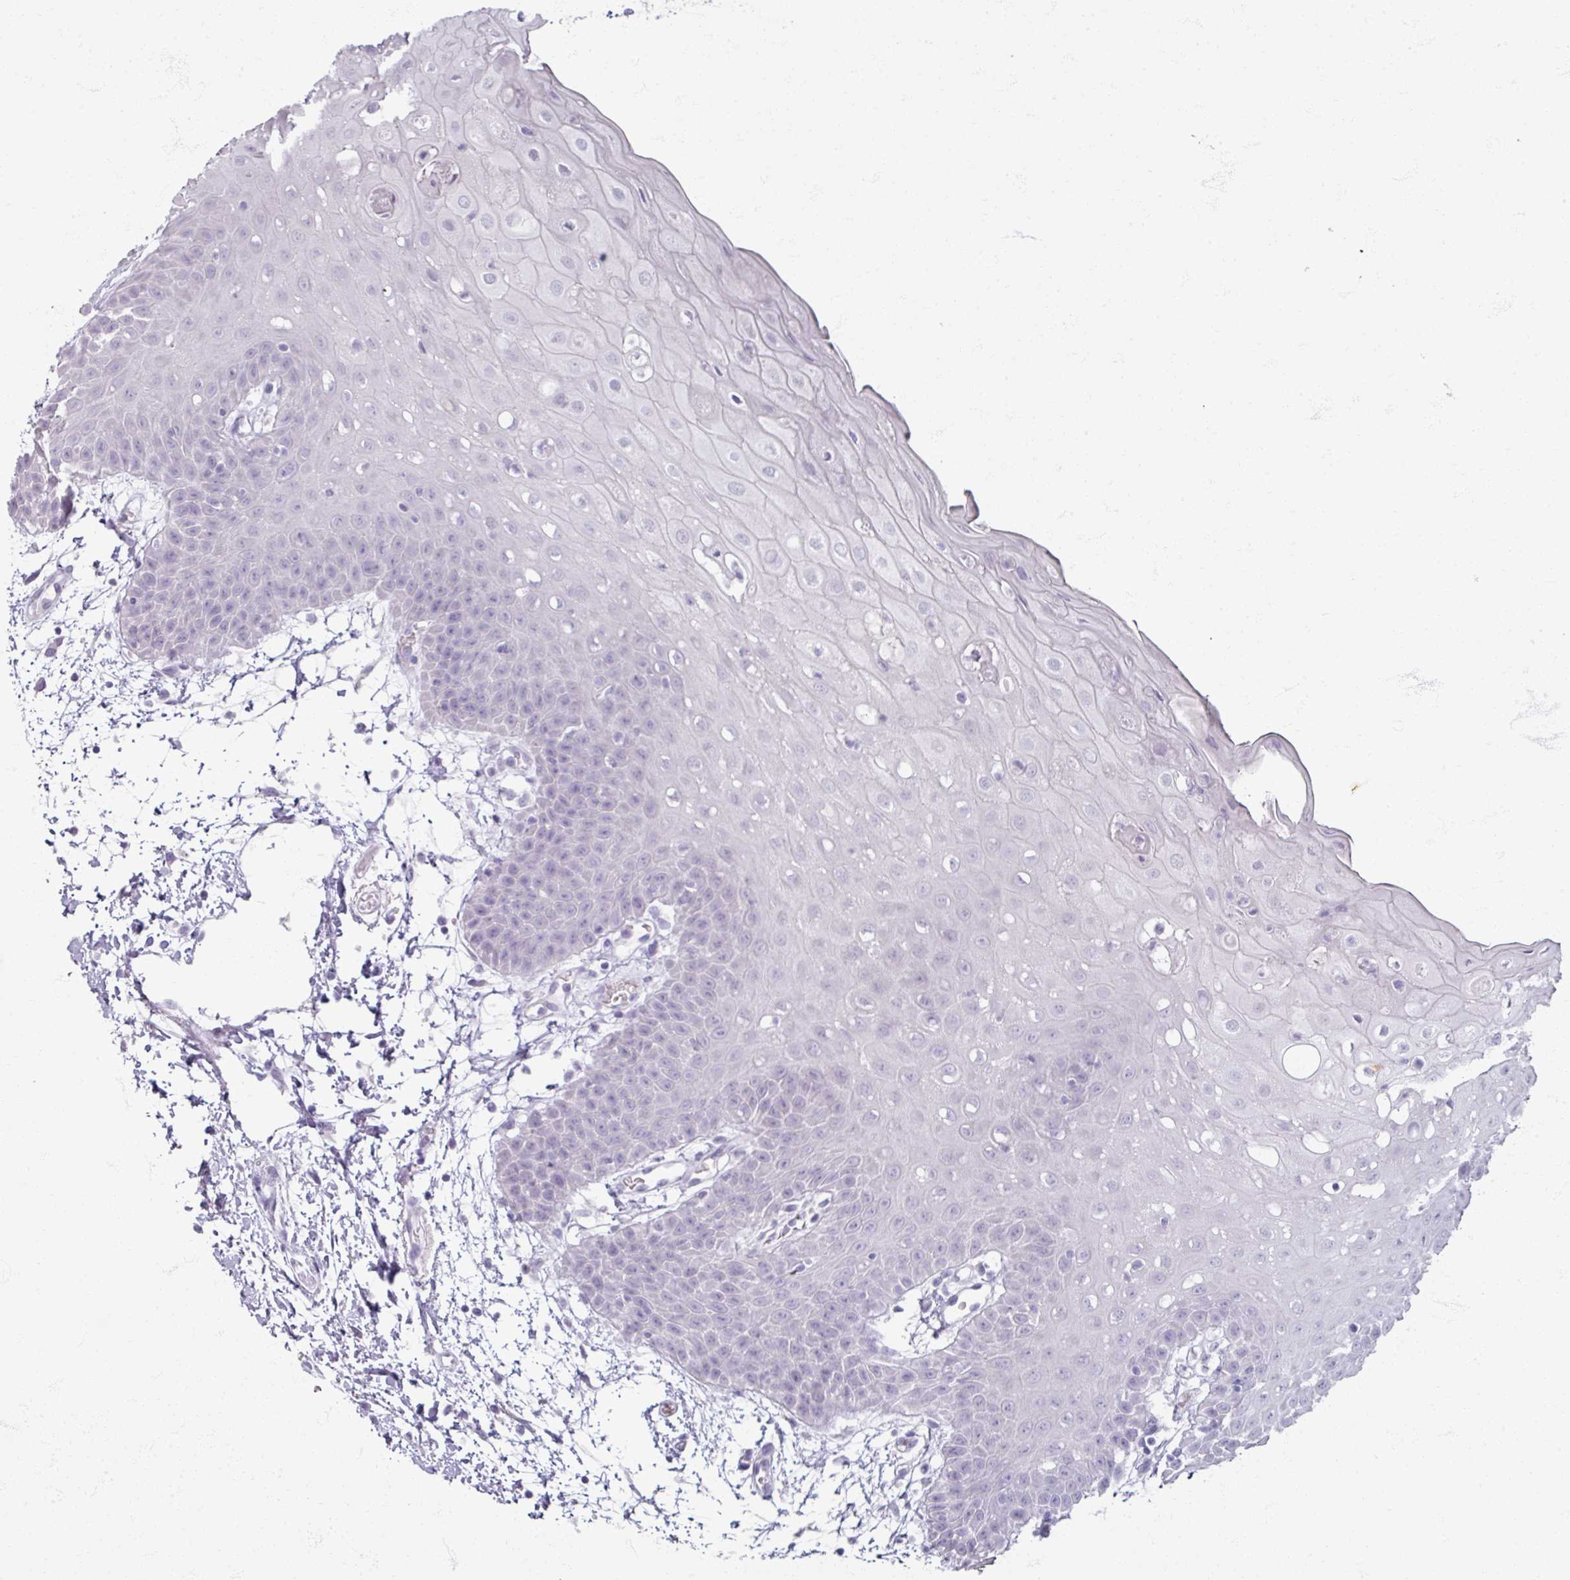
{"staining": {"intensity": "negative", "quantity": "none", "location": "none"}, "tissue": "oral mucosa", "cell_type": "Squamous epithelial cells", "image_type": "normal", "snomed": [{"axis": "morphology", "description": "Normal tissue, NOS"}, {"axis": "topography", "description": "Oral tissue"}, {"axis": "topography", "description": "Tounge, NOS"}], "caption": "Human oral mucosa stained for a protein using immunohistochemistry (IHC) reveals no expression in squamous epithelial cells.", "gene": "TG", "patient": {"sex": "female", "age": 59}}